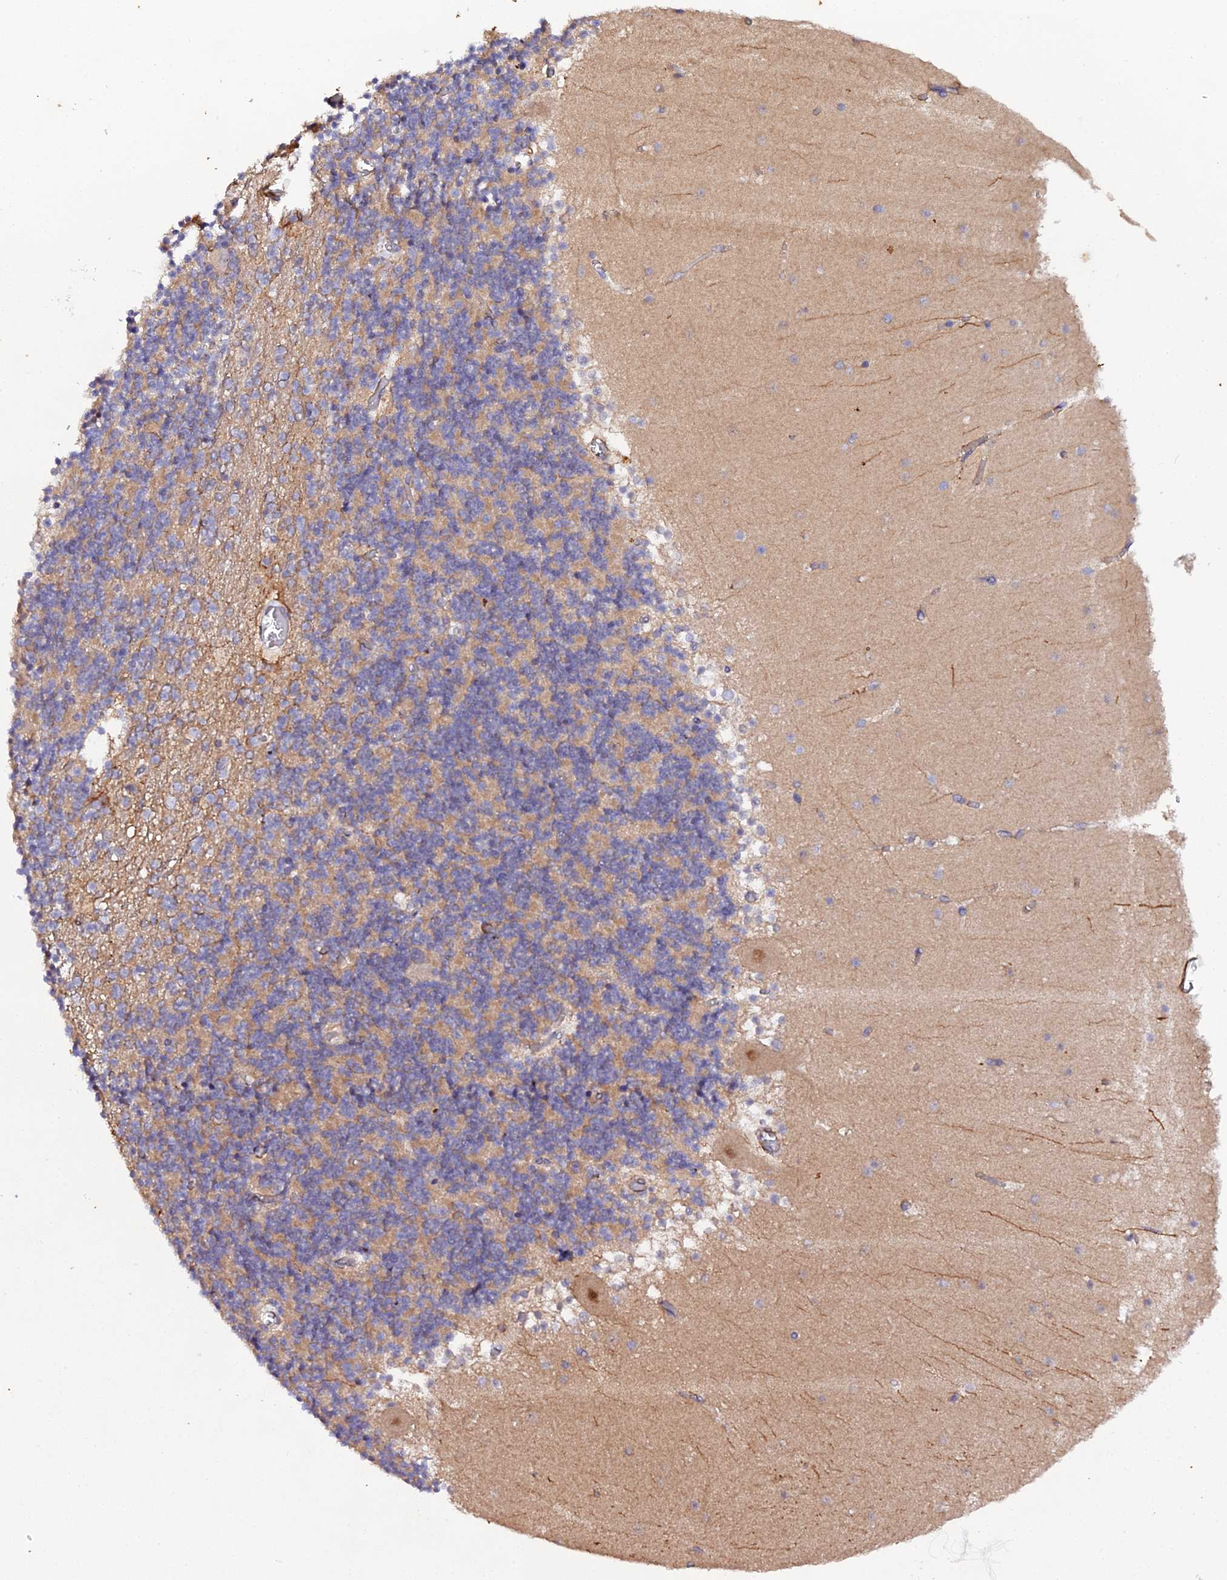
{"staining": {"intensity": "moderate", "quantity": "25%-75%", "location": "cytoplasmic/membranous"}, "tissue": "cerebellum", "cell_type": "Cells in granular layer", "image_type": "normal", "snomed": [{"axis": "morphology", "description": "Normal tissue, NOS"}, {"axis": "topography", "description": "Cerebellum"}], "caption": "Immunohistochemistry (IHC) staining of normal cerebellum, which exhibits medium levels of moderate cytoplasmic/membranous expression in about 25%-75% of cells in granular layer indicating moderate cytoplasmic/membranous protein expression. The staining was performed using DAB (3,3'-diaminobenzidine) (brown) for protein detection and nuclei were counterstained in hematoxylin (blue).", "gene": "TRIM26", "patient": {"sex": "female", "age": 28}}